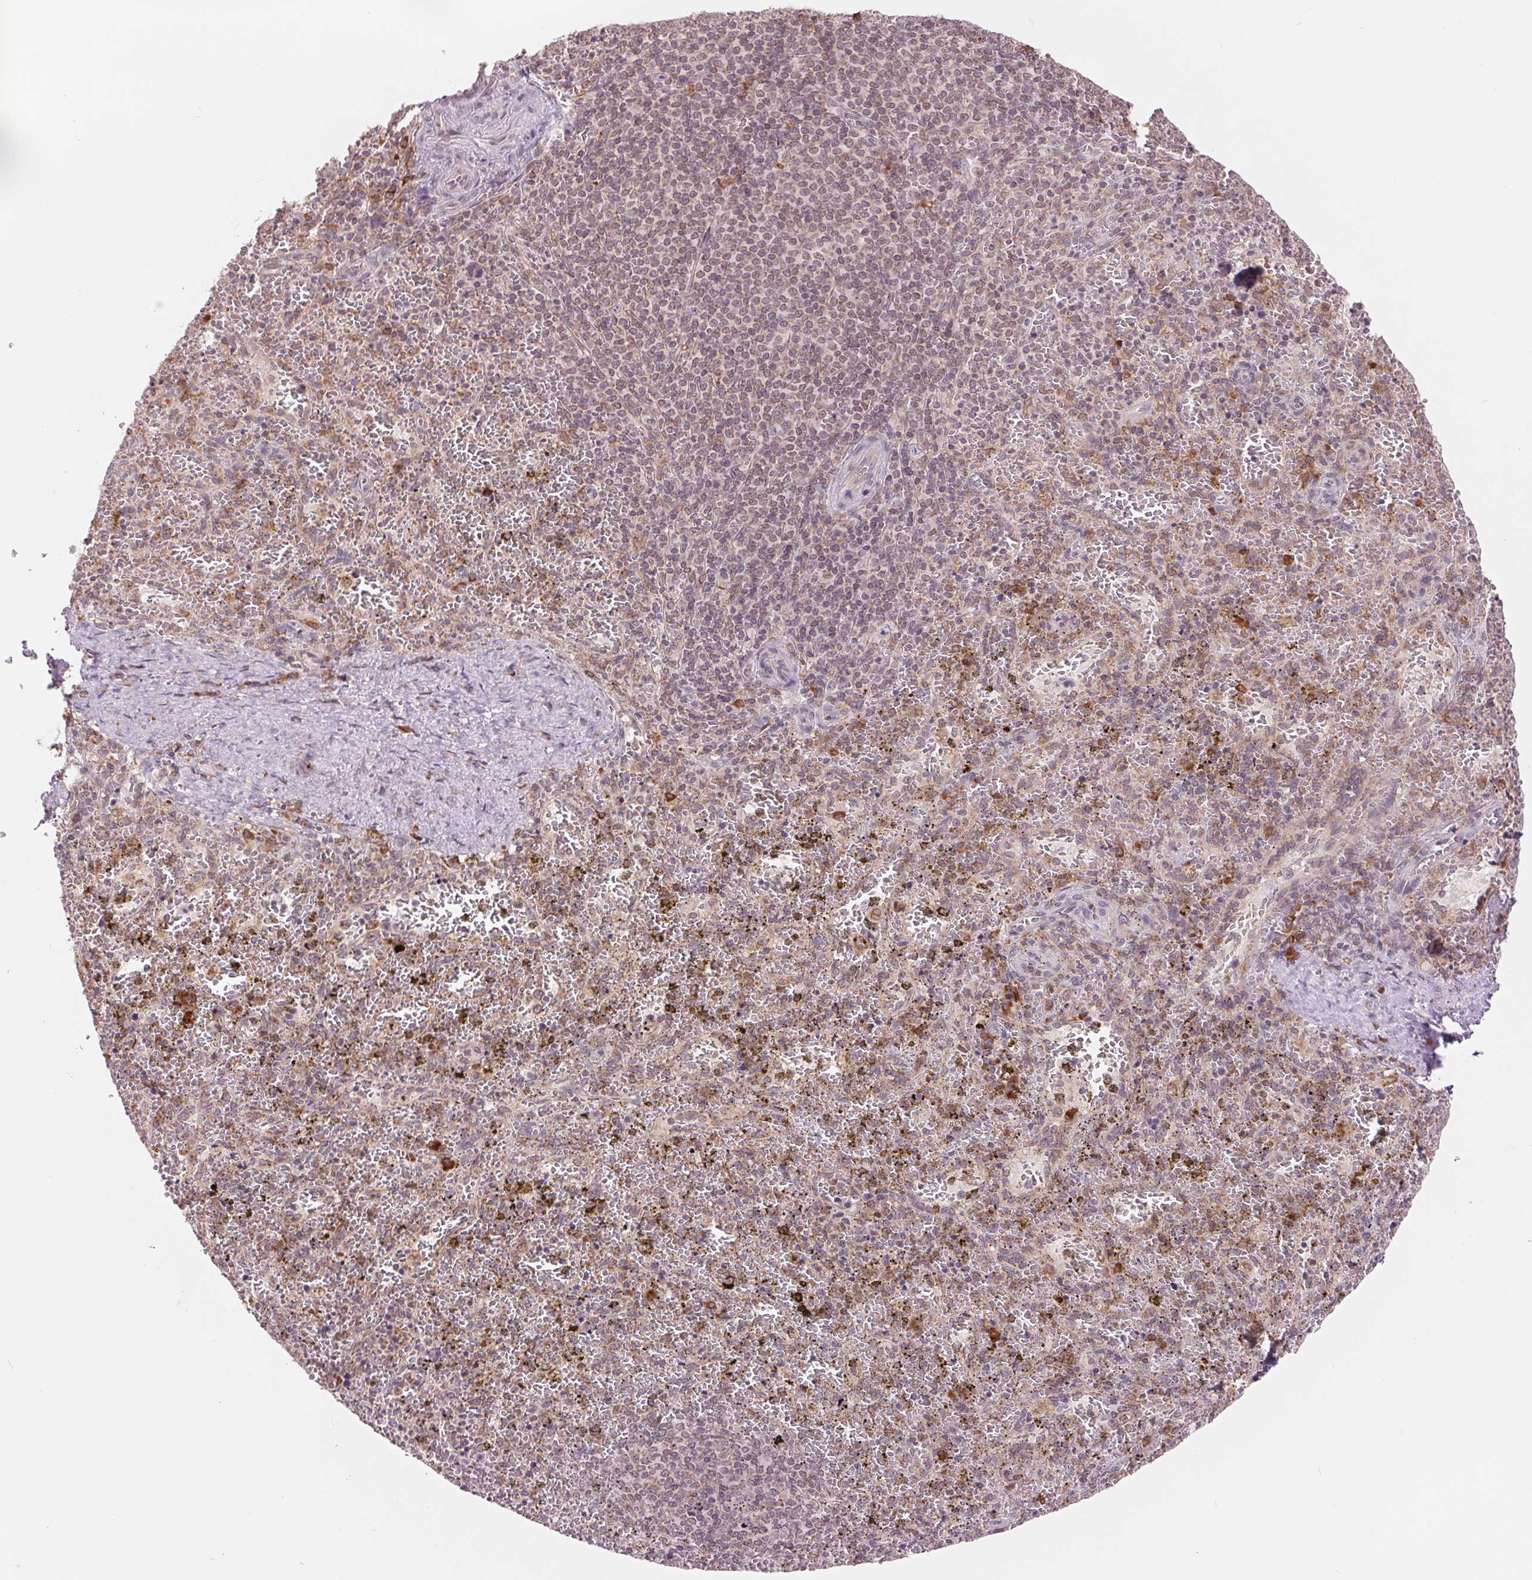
{"staining": {"intensity": "strong", "quantity": "<25%", "location": "cytoplasmic/membranous"}, "tissue": "spleen", "cell_type": "Cells in red pulp", "image_type": "normal", "snomed": [{"axis": "morphology", "description": "Normal tissue, NOS"}, {"axis": "topography", "description": "Spleen"}], "caption": "A brown stain labels strong cytoplasmic/membranous staining of a protein in cells in red pulp of benign spleen.", "gene": "TECR", "patient": {"sex": "female", "age": 50}}